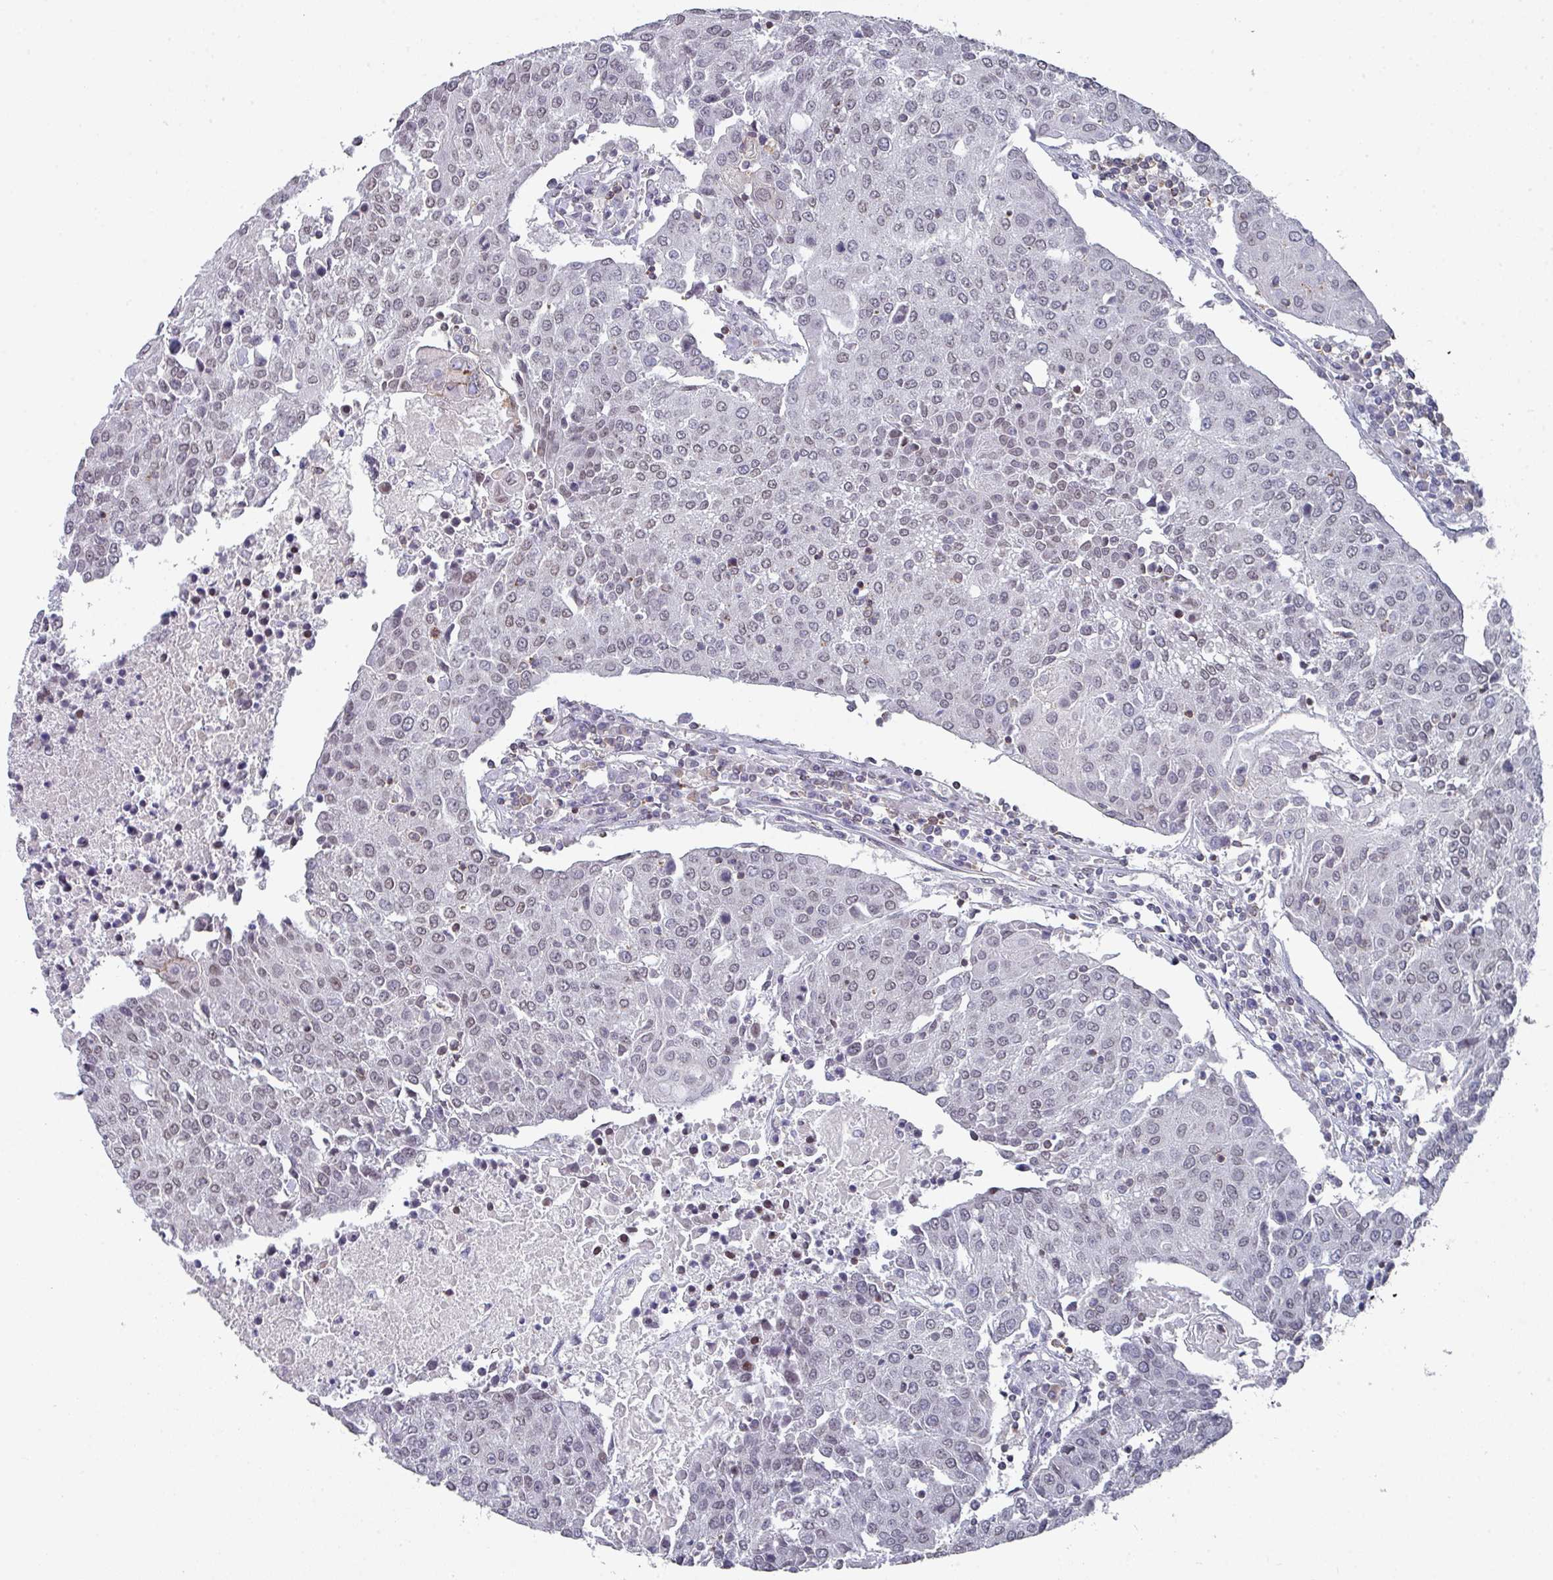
{"staining": {"intensity": "weak", "quantity": ">75%", "location": "nuclear"}, "tissue": "urothelial cancer", "cell_type": "Tumor cells", "image_type": "cancer", "snomed": [{"axis": "morphology", "description": "Urothelial carcinoma, High grade"}, {"axis": "topography", "description": "Urinary bladder"}], "caption": "Tumor cells display low levels of weak nuclear positivity in about >75% of cells in human urothelial cancer.", "gene": "RASAL3", "patient": {"sex": "female", "age": 85}}